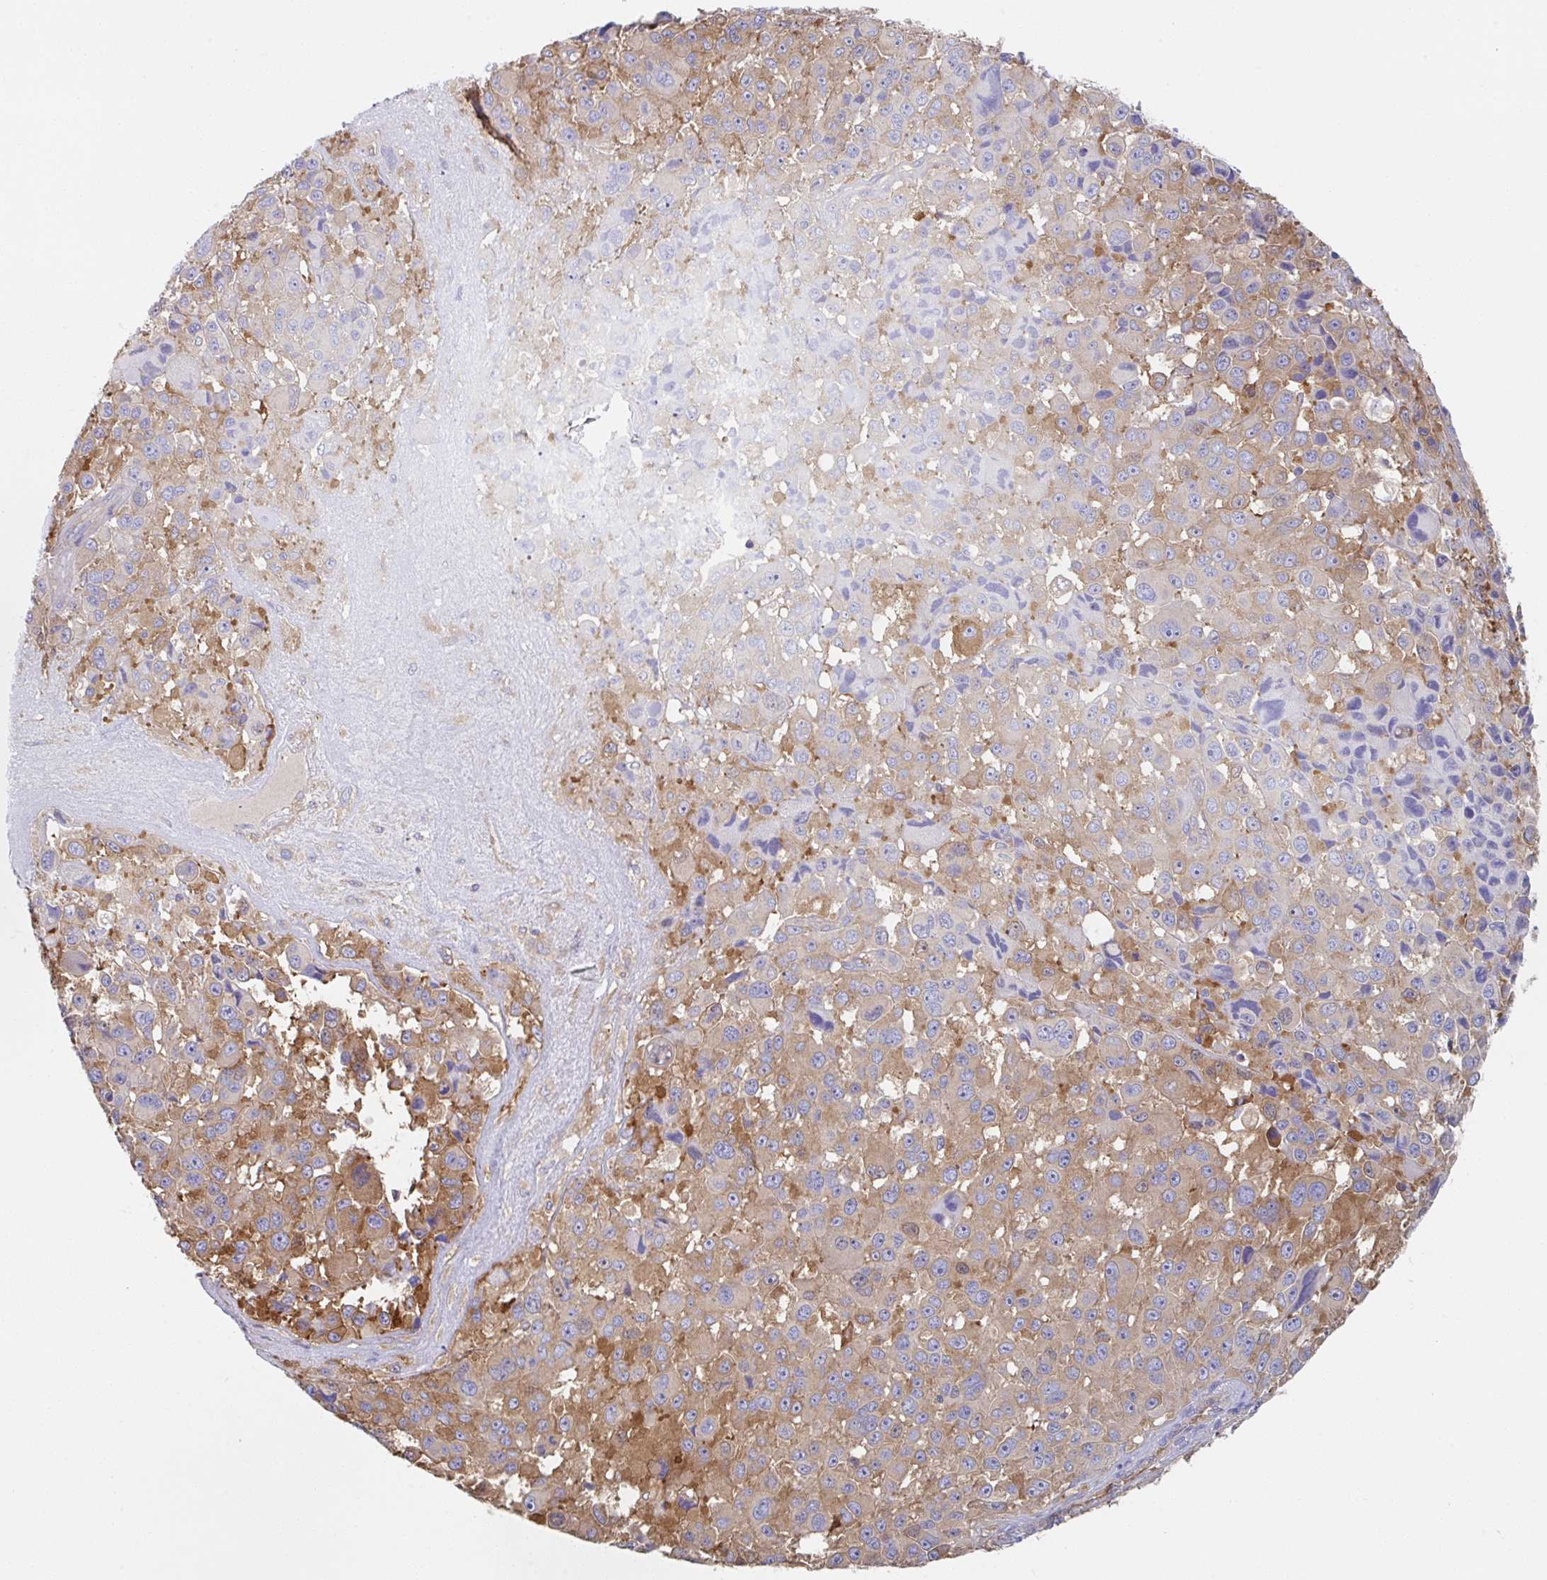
{"staining": {"intensity": "moderate", "quantity": "25%-75%", "location": "cytoplasmic/membranous"}, "tissue": "melanoma", "cell_type": "Tumor cells", "image_type": "cancer", "snomed": [{"axis": "morphology", "description": "Malignant melanoma, Metastatic site"}, {"axis": "topography", "description": "Lymph node"}], "caption": "IHC of human malignant melanoma (metastatic site) exhibits medium levels of moderate cytoplasmic/membranous staining in about 25%-75% of tumor cells. (Stains: DAB (3,3'-diaminobenzidine) in brown, nuclei in blue, Microscopy: brightfield microscopy at high magnification).", "gene": "AMPD2", "patient": {"sex": "female", "age": 65}}